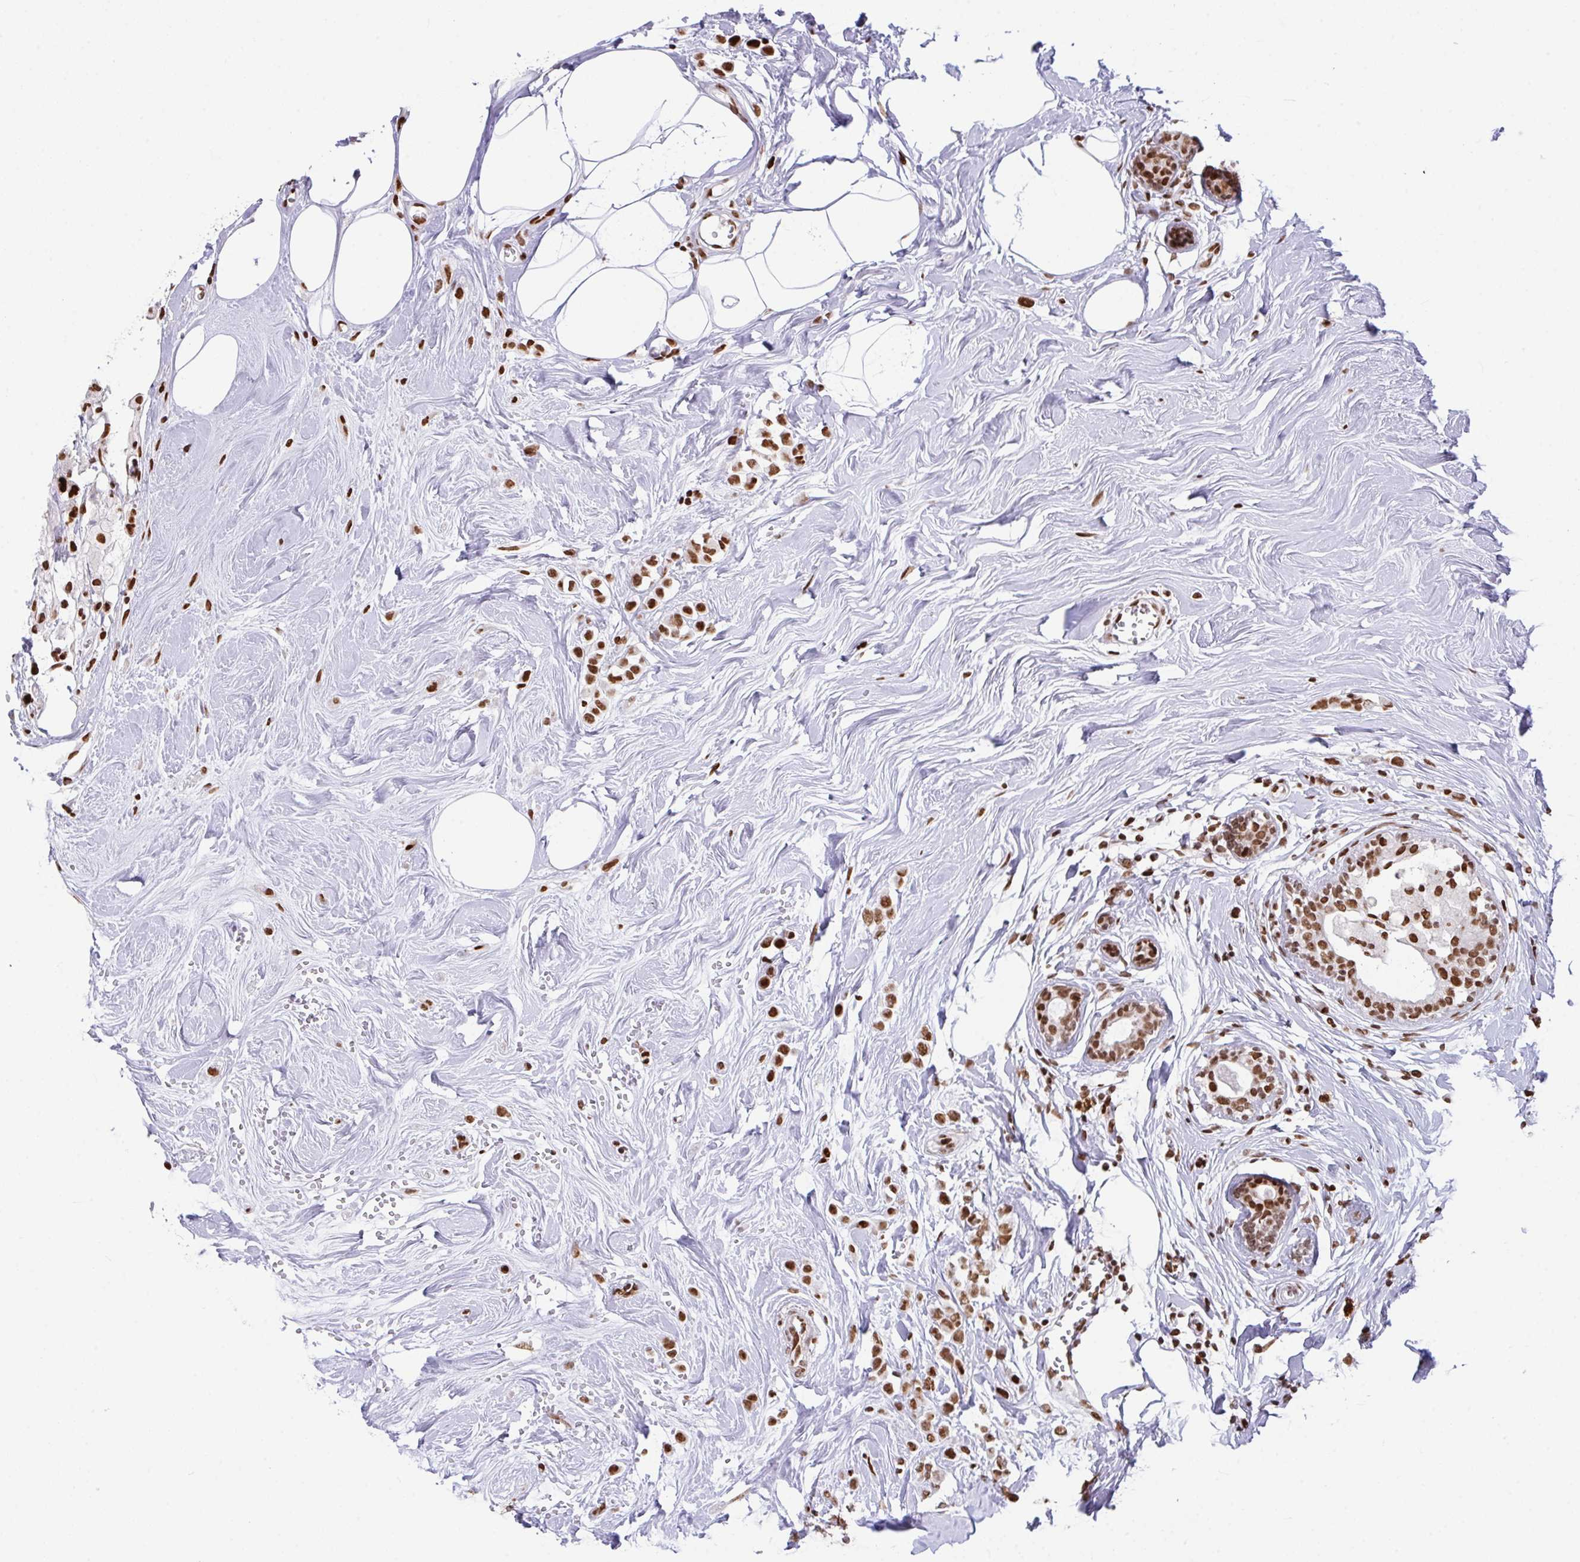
{"staining": {"intensity": "strong", "quantity": ">75%", "location": "nuclear"}, "tissue": "breast cancer", "cell_type": "Tumor cells", "image_type": "cancer", "snomed": [{"axis": "morphology", "description": "Duct carcinoma"}, {"axis": "topography", "description": "Breast"}], "caption": "High-power microscopy captured an immunohistochemistry (IHC) image of breast intraductal carcinoma, revealing strong nuclear expression in approximately >75% of tumor cells.", "gene": "CLP1", "patient": {"sex": "female", "age": 80}}